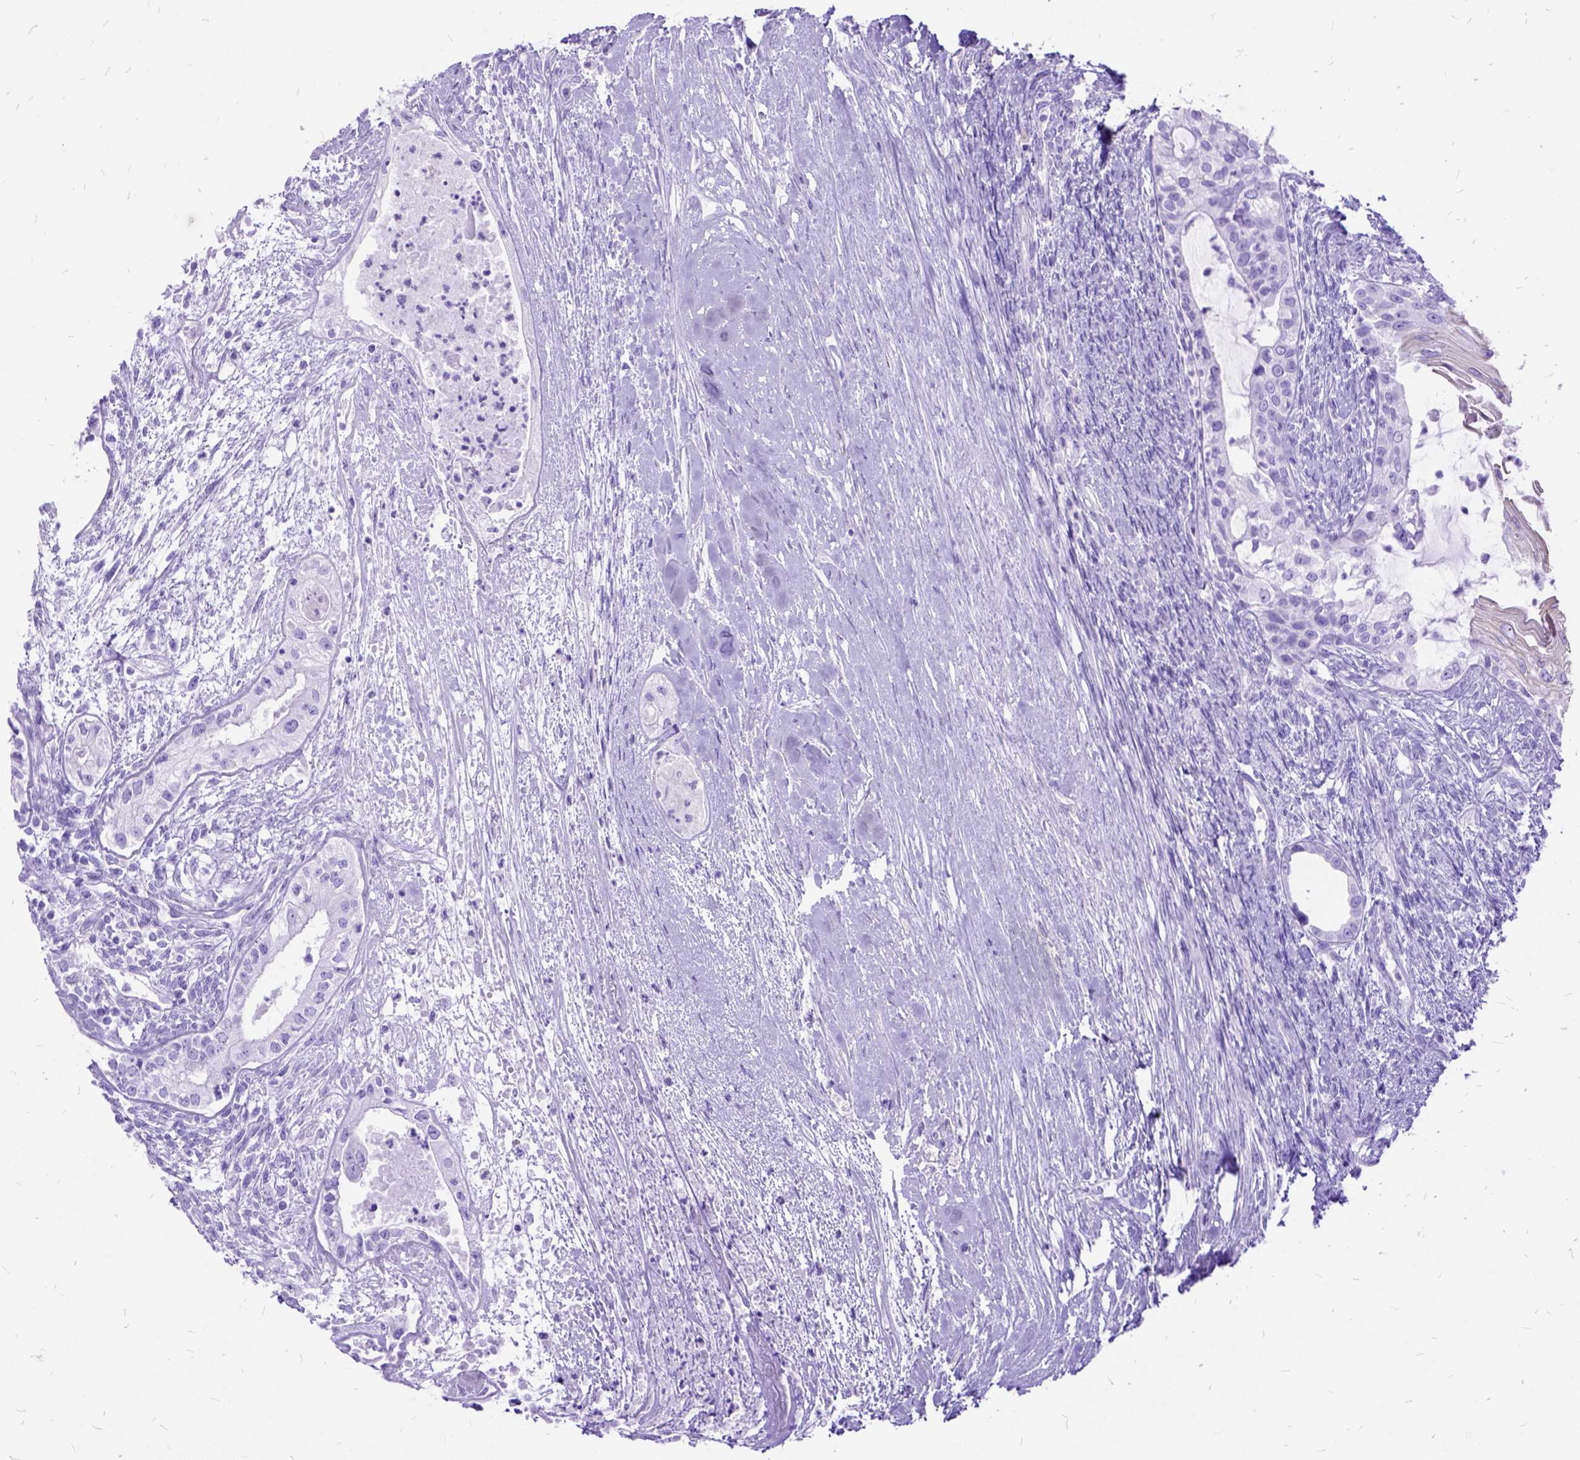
{"staining": {"intensity": "negative", "quantity": "none", "location": "none"}, "tissue": "testis cancer", "cell_type": "Tumor cells", "image_type": "cancer", "snomed": [{"axis": "morphology", "description": "Carcinoma, Embryonal, NOS"}, {"axis": "topography", "description": "Testis"}], "caption": "High magnification brightfield microscopy of testis cancer stained with DAB (3,3'-diaminobenzidine) (brown) and counterstained with hematoxylin (blue): tumor cells show no significant positivity. Nuclei are stained in blue.", "gene": "DNAH2", "patient": {"sex": "male", "age": 37}}